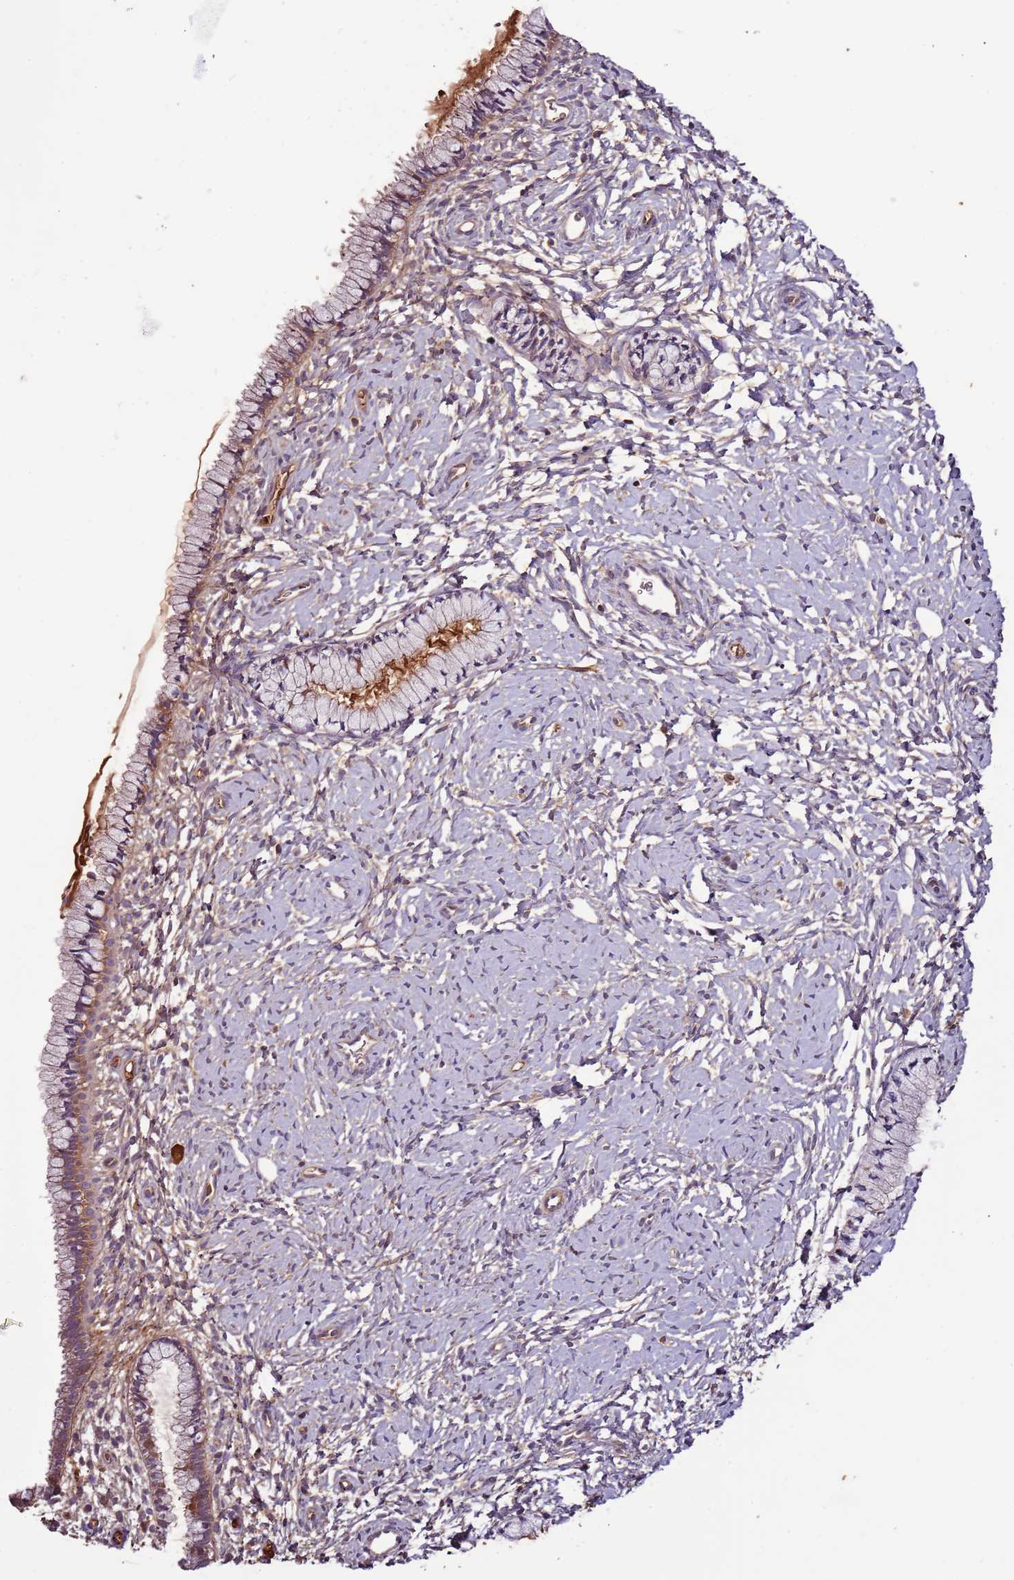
{"staining": {"intensity": "moderate", "quantity": "25%-75%", "location": "cytoplasmic/membranous"}, "tissue": "cervix", "cell_type": "Glandular cells", "image_type": "normal", "snomed": [{"axis": "morphology", "description": "Normal tissue, NOS"}, {"axis": "topography", "description": "Cervix"}], "caption": "This histopathology image demonstrates immunohistochemistry (IHC) staining of benign human cervix, with medium moderate cytoplasmic/membranous positivity in about 25%-75% of glandular cells.", "gene": "DENR", "patient": {"sex": "female", "age": 33}}